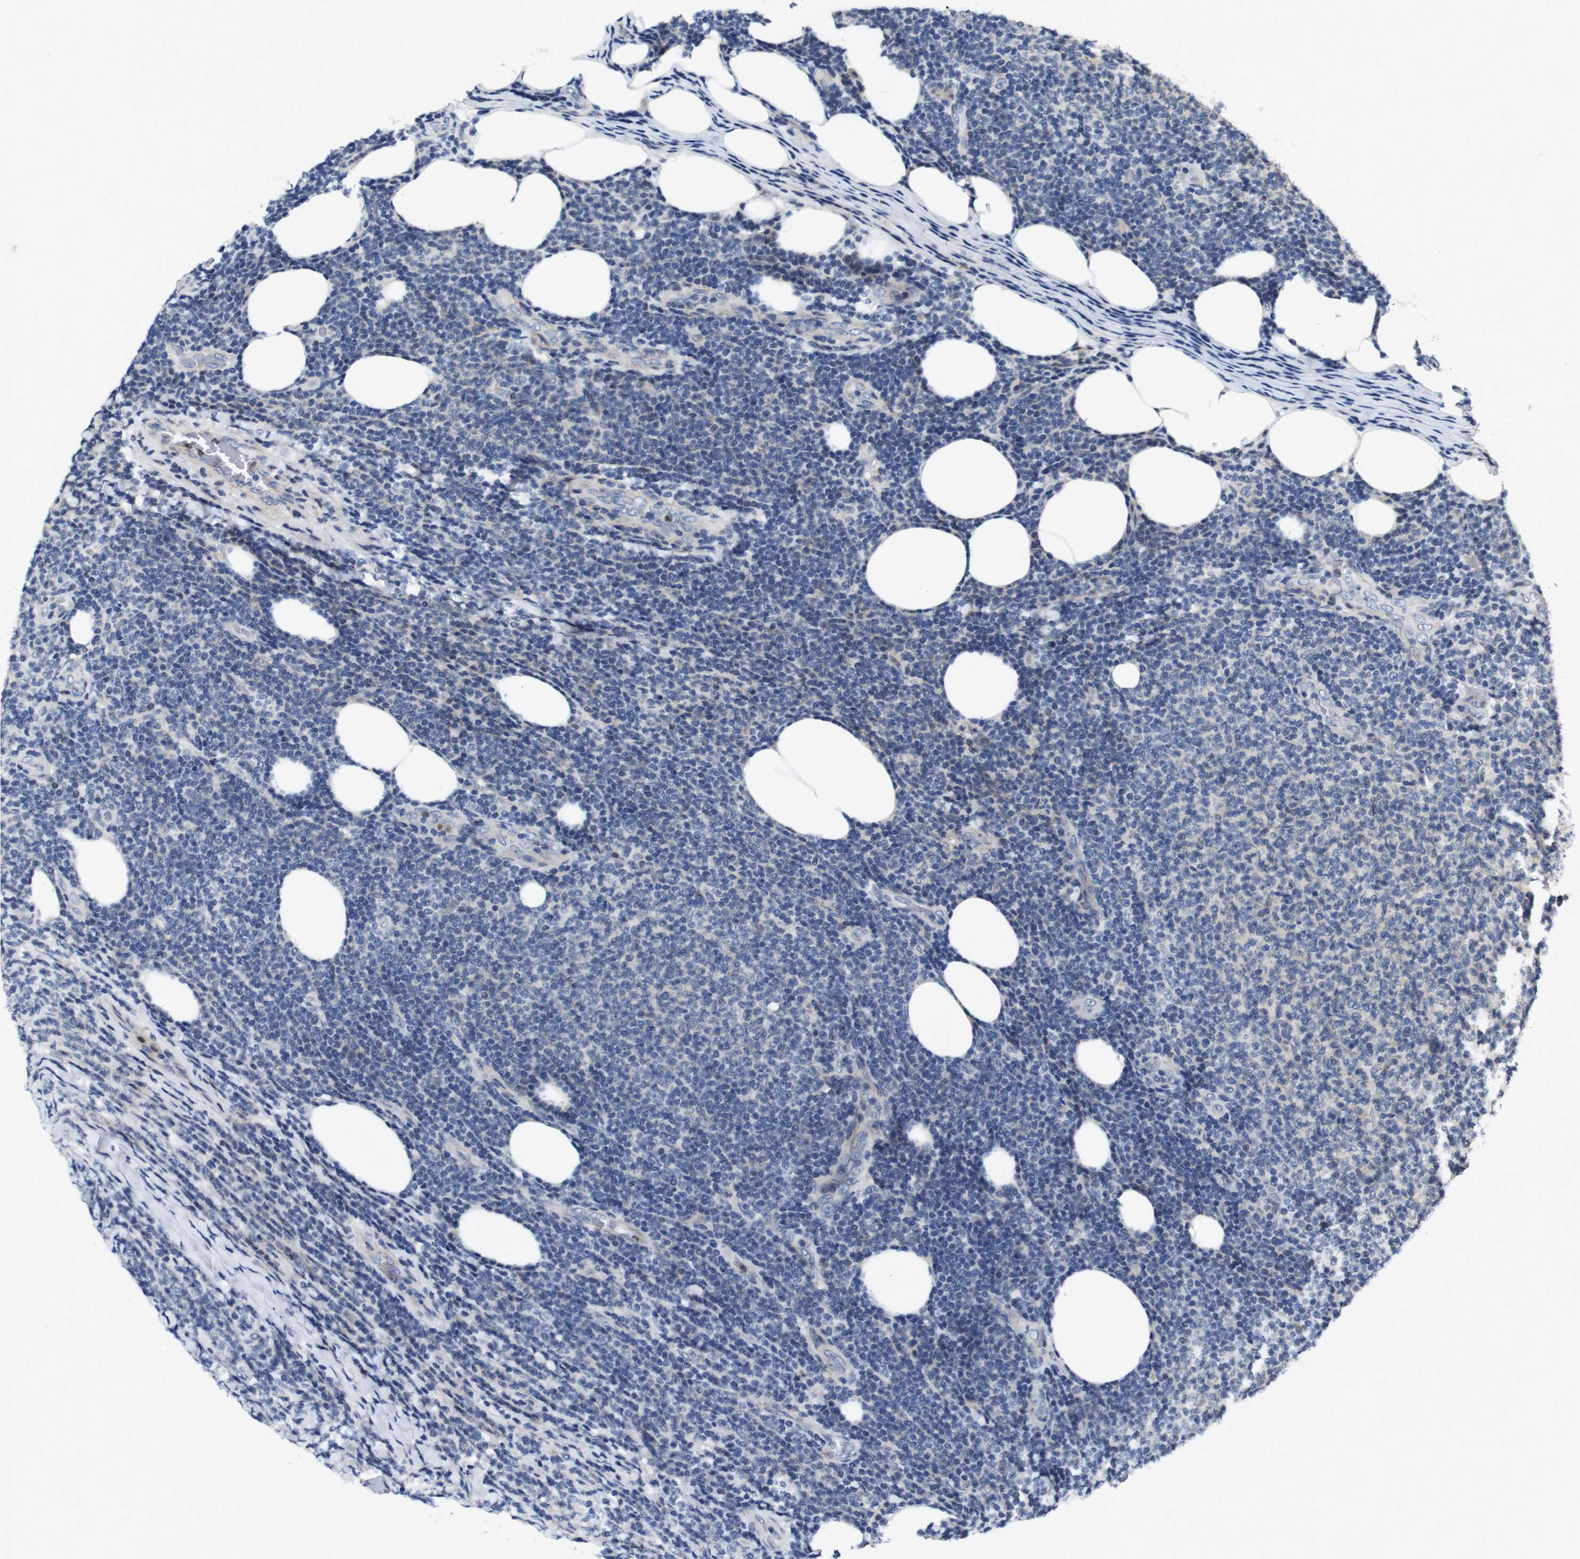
{"staining": {"intensity": "negative", "quantity": "none", "location": "none"}, "tissue": "lymphoma", "cell_type": "Tumor cells", "image_type": "cancer", "snomed": [{"axis": "morphology", "description": "Malignant lymphoma, non-Hodgkin's type, Low grade"}, {"axis": "topography", "description": "Lymph node"}], "caption": "Histopathology image shows no protein positivity in tumor cells of lymphoma tissue. (DAB (3,3'-diaminobenzidine) immunohistochemistry (IHC) visualized using brightfield microscopy, high magnification).", "gene": "FNTA", "patient": {"sex": "male", "age": 66}}